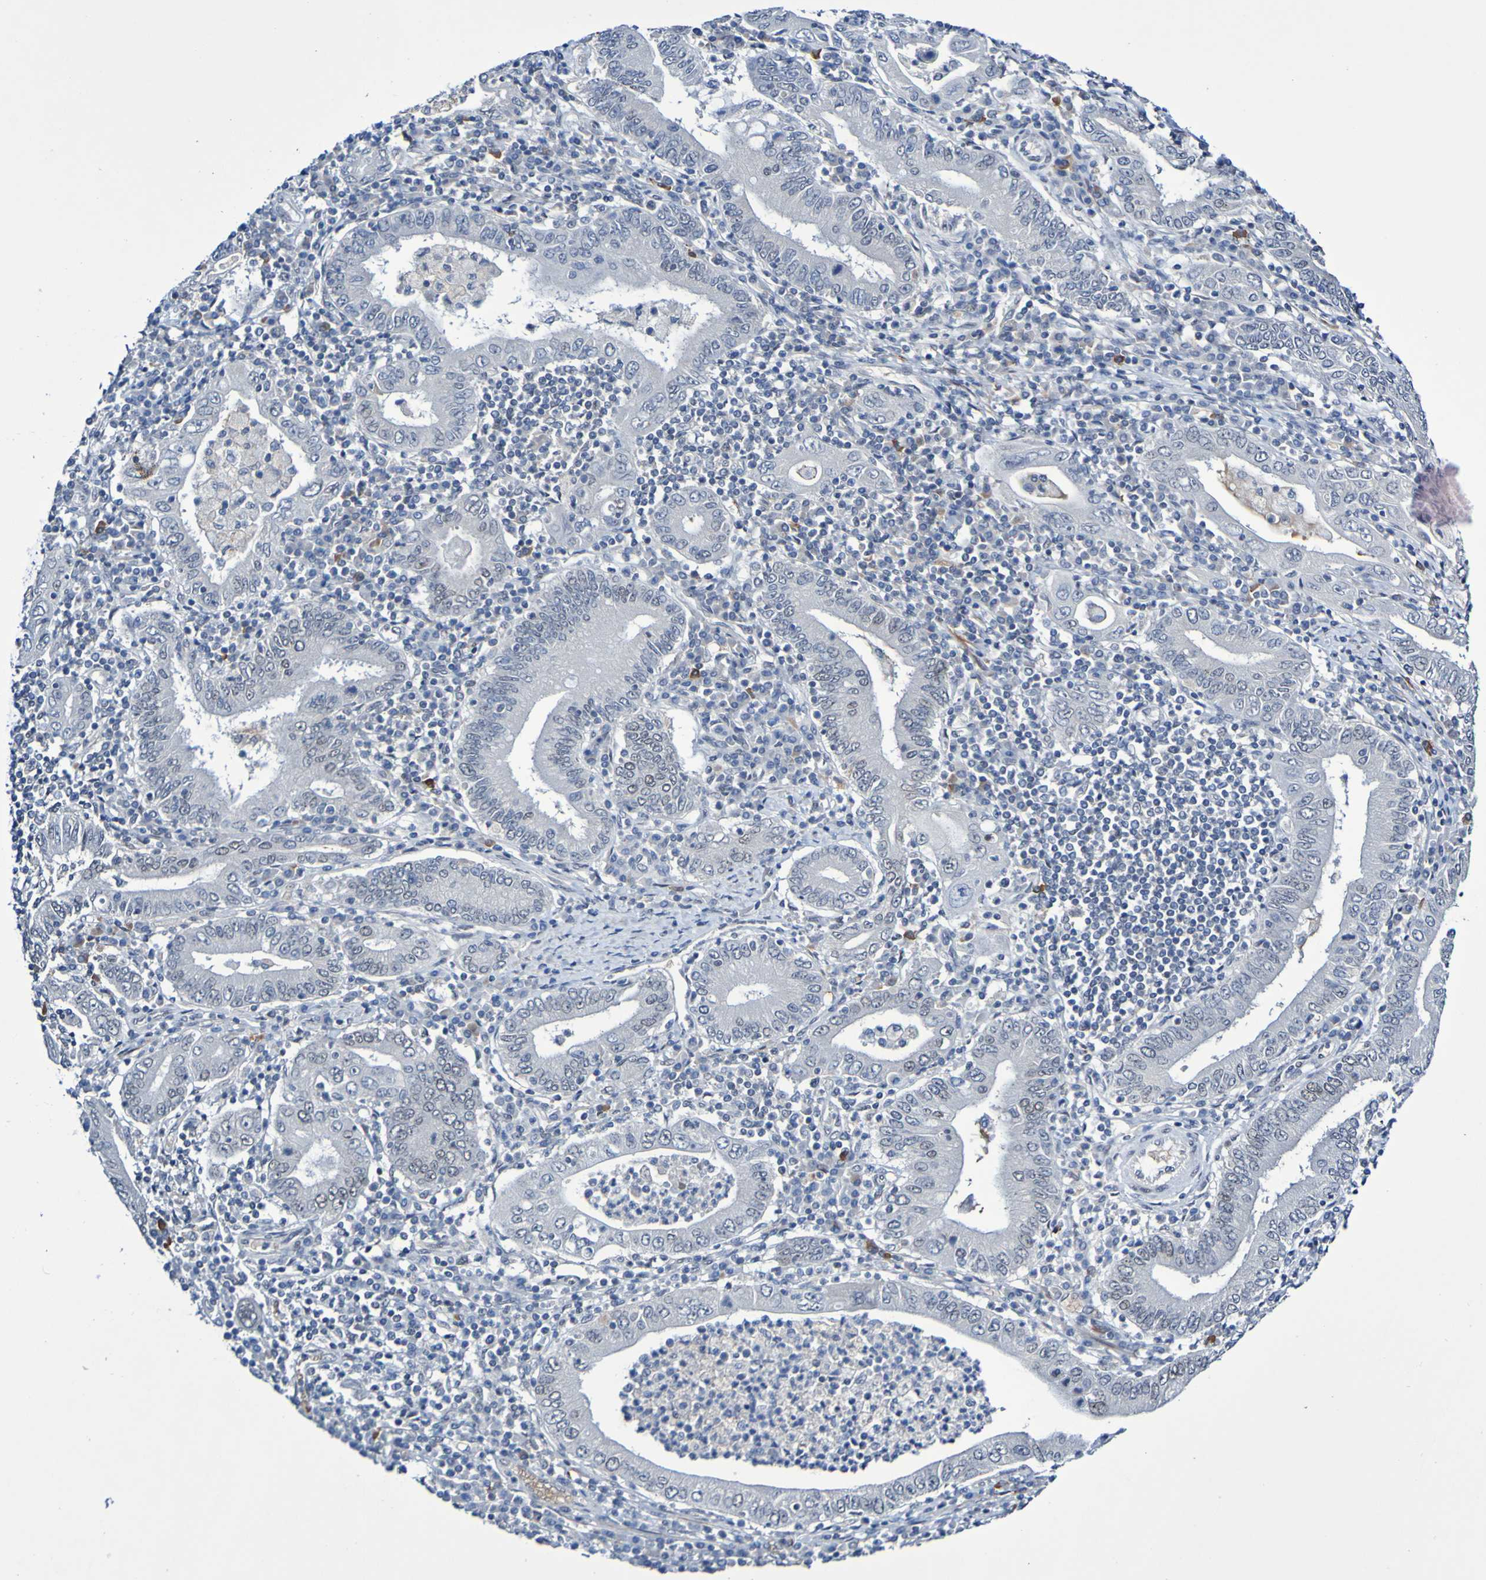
{"staining": {"intensity": "negative", "quantity": "none", "location": "none"}, "tissue": "stomach cancer", "cell_type": "Tumor cells", "image_type": "cancer", "snomed": [{"axis": "morphology", "description": "Normal tissue, NOS"}, {"axis": "morphology", "description": "Adenocarcinoma, NOS"}, {"axis": "topography", "description": "Esophagus"}, {"axis": "topography", "description": "Stomach, upper"}, {"axis": "topography", "description": "Peripheral nerve tissue"}], "caption": "DAB (3,3'-diaminobenzidine) immunohistochemical staining of stomach cancer (adenocarcinoma) shows no significant positivity in tumor cells.", "gene": "PCGF1", "patient": {"sex": "male", "age": 62}}